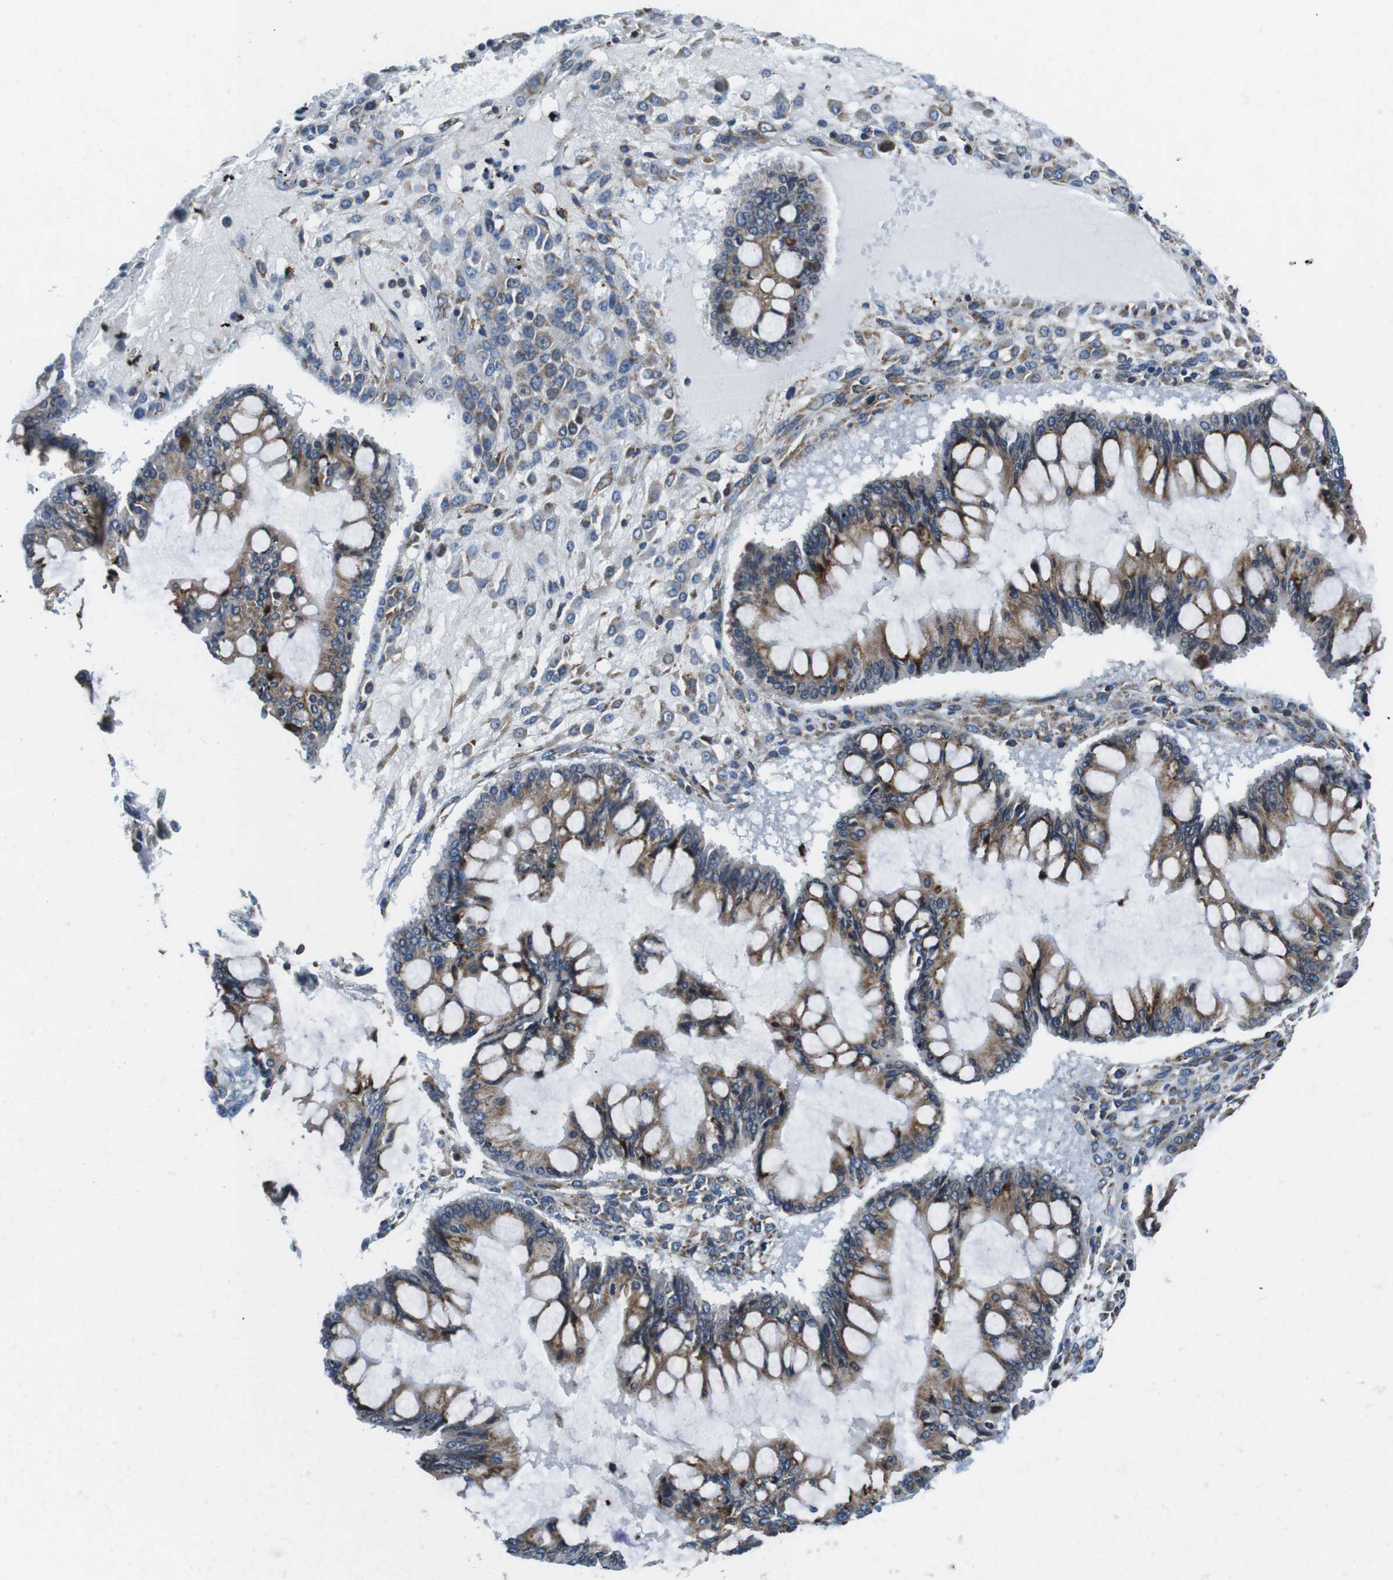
{"staining": {"intensity": "moderate", "quantity": ">75%", "location": "cytoplasmic/membranous"}, "tissue": "ovarian cancer", "cell_type": "Tumor cells", "image_type": "cancer", "snomed": [{"axis": "morphology", "description": "Cystadenocarcinoma, mucinous, NOS"}, {"axis": "topography", "description": "Ovary"}], "caption": "Immunohistochemistry (IHC) of human ovarian cancer demonstrates medium levels of moderate cytoplasmic/membranous expression in about >75% of tumor cells.", "gene": "UGGT1", "patient": {"sex": "female", "age": 73}}